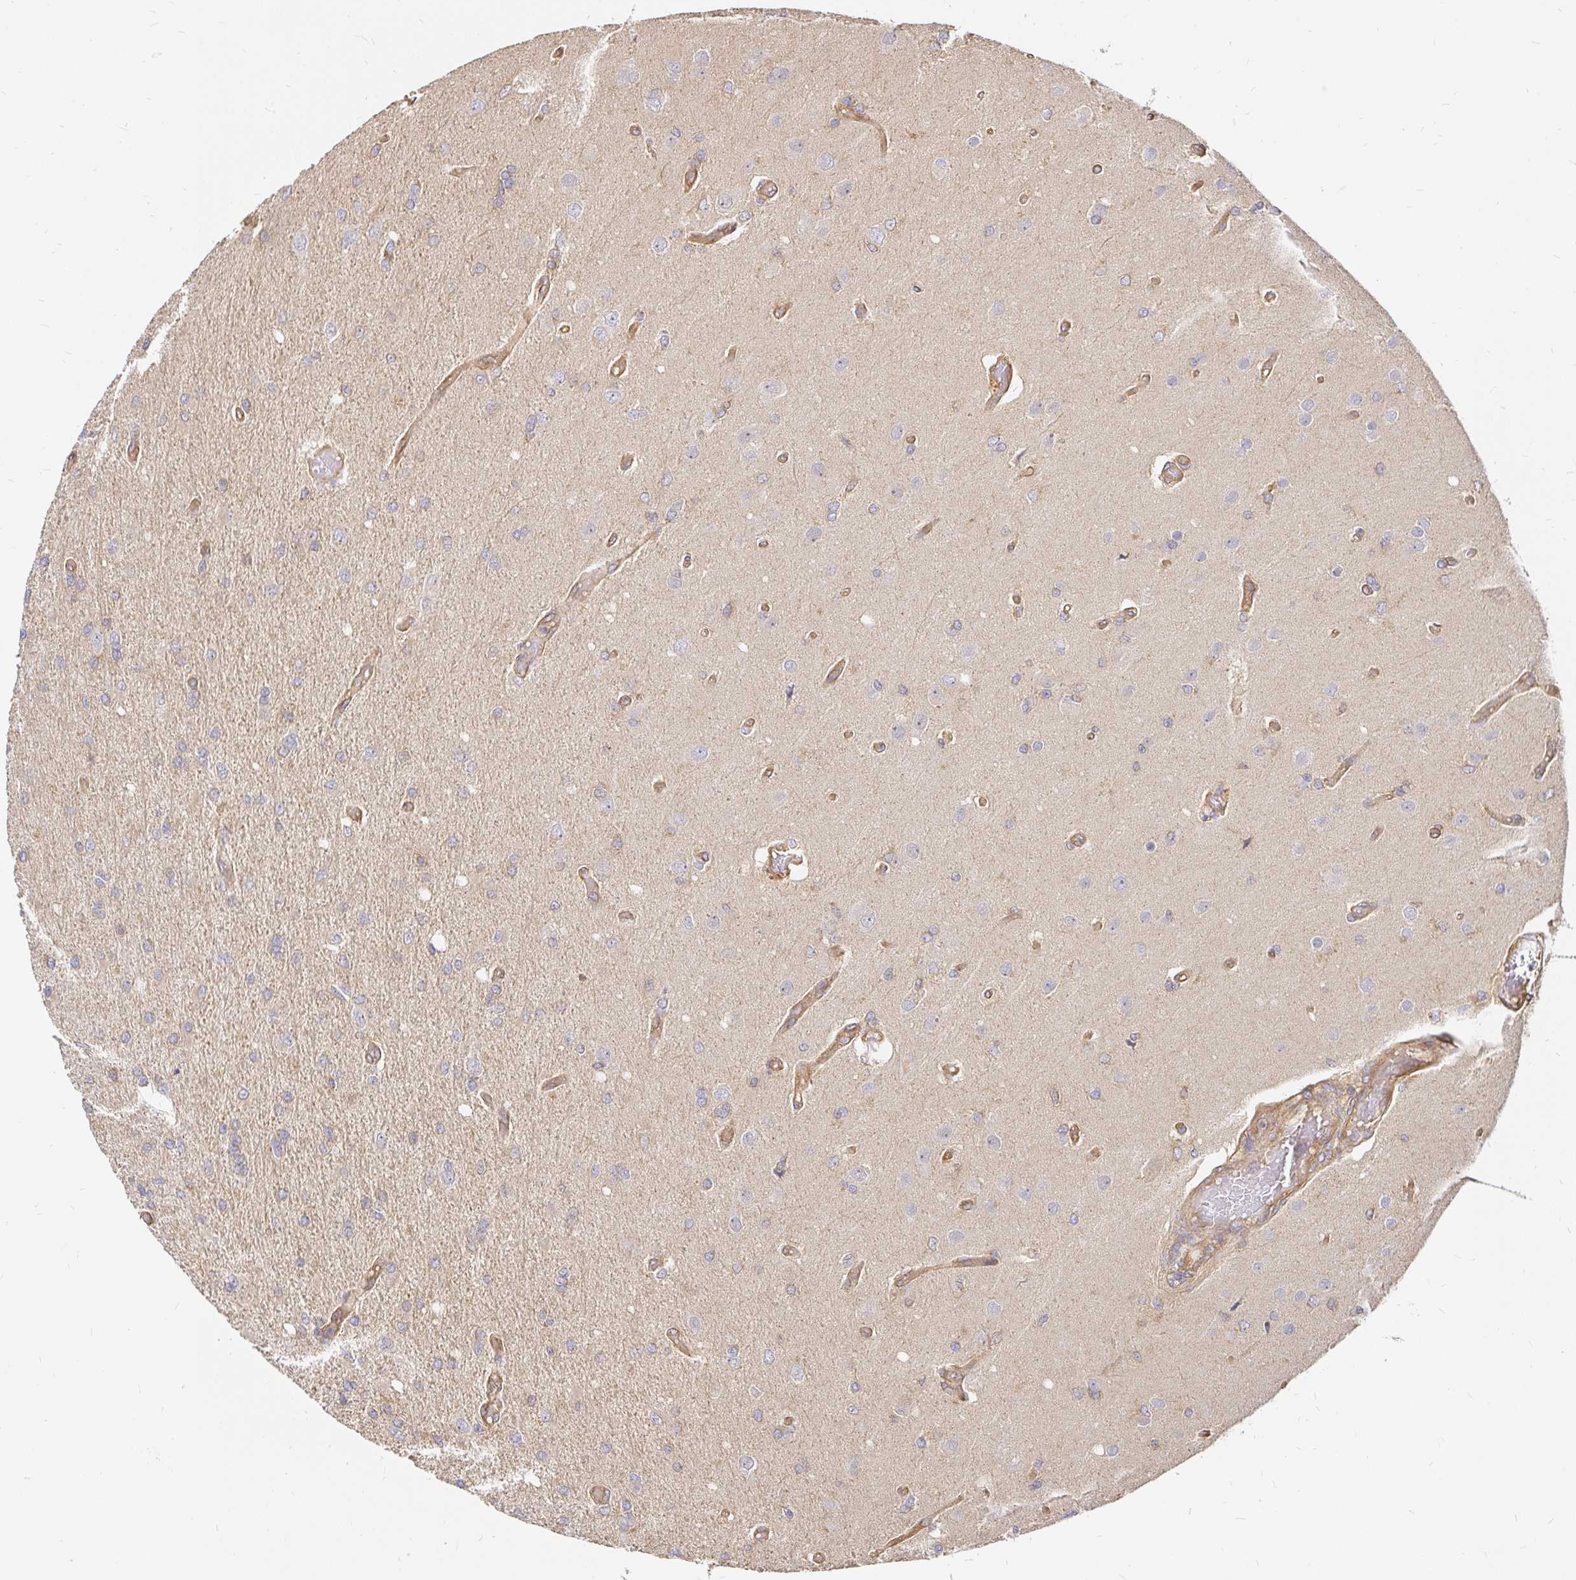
{"staining": {"intensity": "negative", "quantity": "none", "location": "none"}, "tissue": "glioma", "cell_type": "Tumor cells", "image_type": "cancer", "snomed": [{"axis": "morphology", "description": "Glioma, malignant, High grade"}, {"axis": "topography", "description": "Brain"}], "caption": "Histopathology image shows no protein expression in tumor cells of glioma tissue. (Stains: DAB (3,3'-diaminobenzidine) immunohistochemistry (IHC) with hematoxylin counter stain, Microscopy: brightfield microscopy at high magnification).", "gene": "KIF5B", "patient": {"sex": "female", "age": 70}}